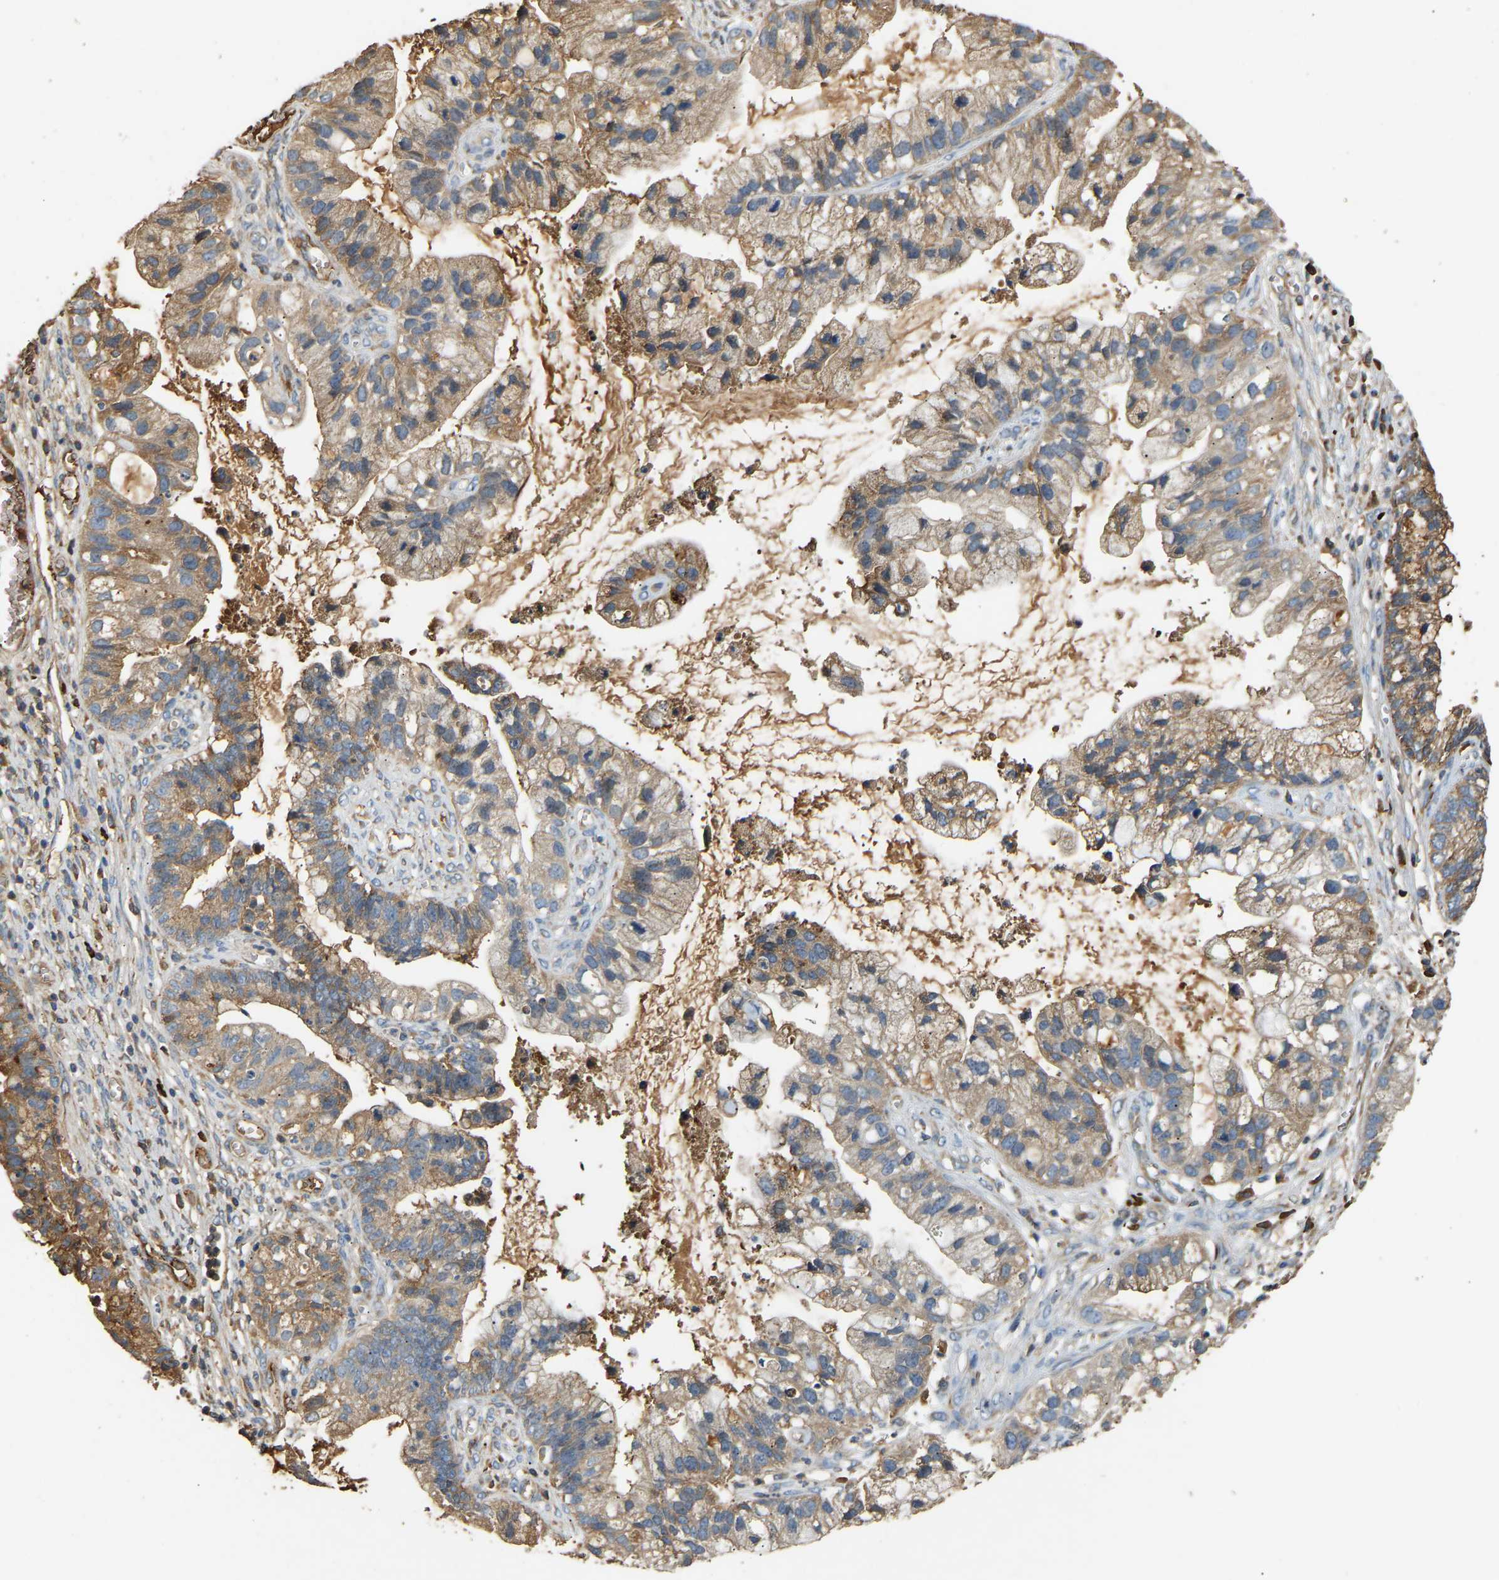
{"staining": {"intensity": "moderate", "quantity": ">75%", "location": "cytoplasmic/membranous"}, "tissue": "cervical cancer", "cell_type": "Tumor cells", "image_type": "cancer", "snomed": [{"axis": "morphology", "description": "Adenocarcinoma, NOS"}, {"axis": "topography", "description": "Cervix"}], "caption": "The micrograph displays immunohistochemical staining of adenocarcinoma (cervical). There is moderate cytoplasmic/membranous staining is present in approximately >75% of tumor cells. (brown staining indicates protein expression, while blue staining denotes nuclei).", "gene": "TMEM268", "patient": {"sex": "female", "age": 44}}